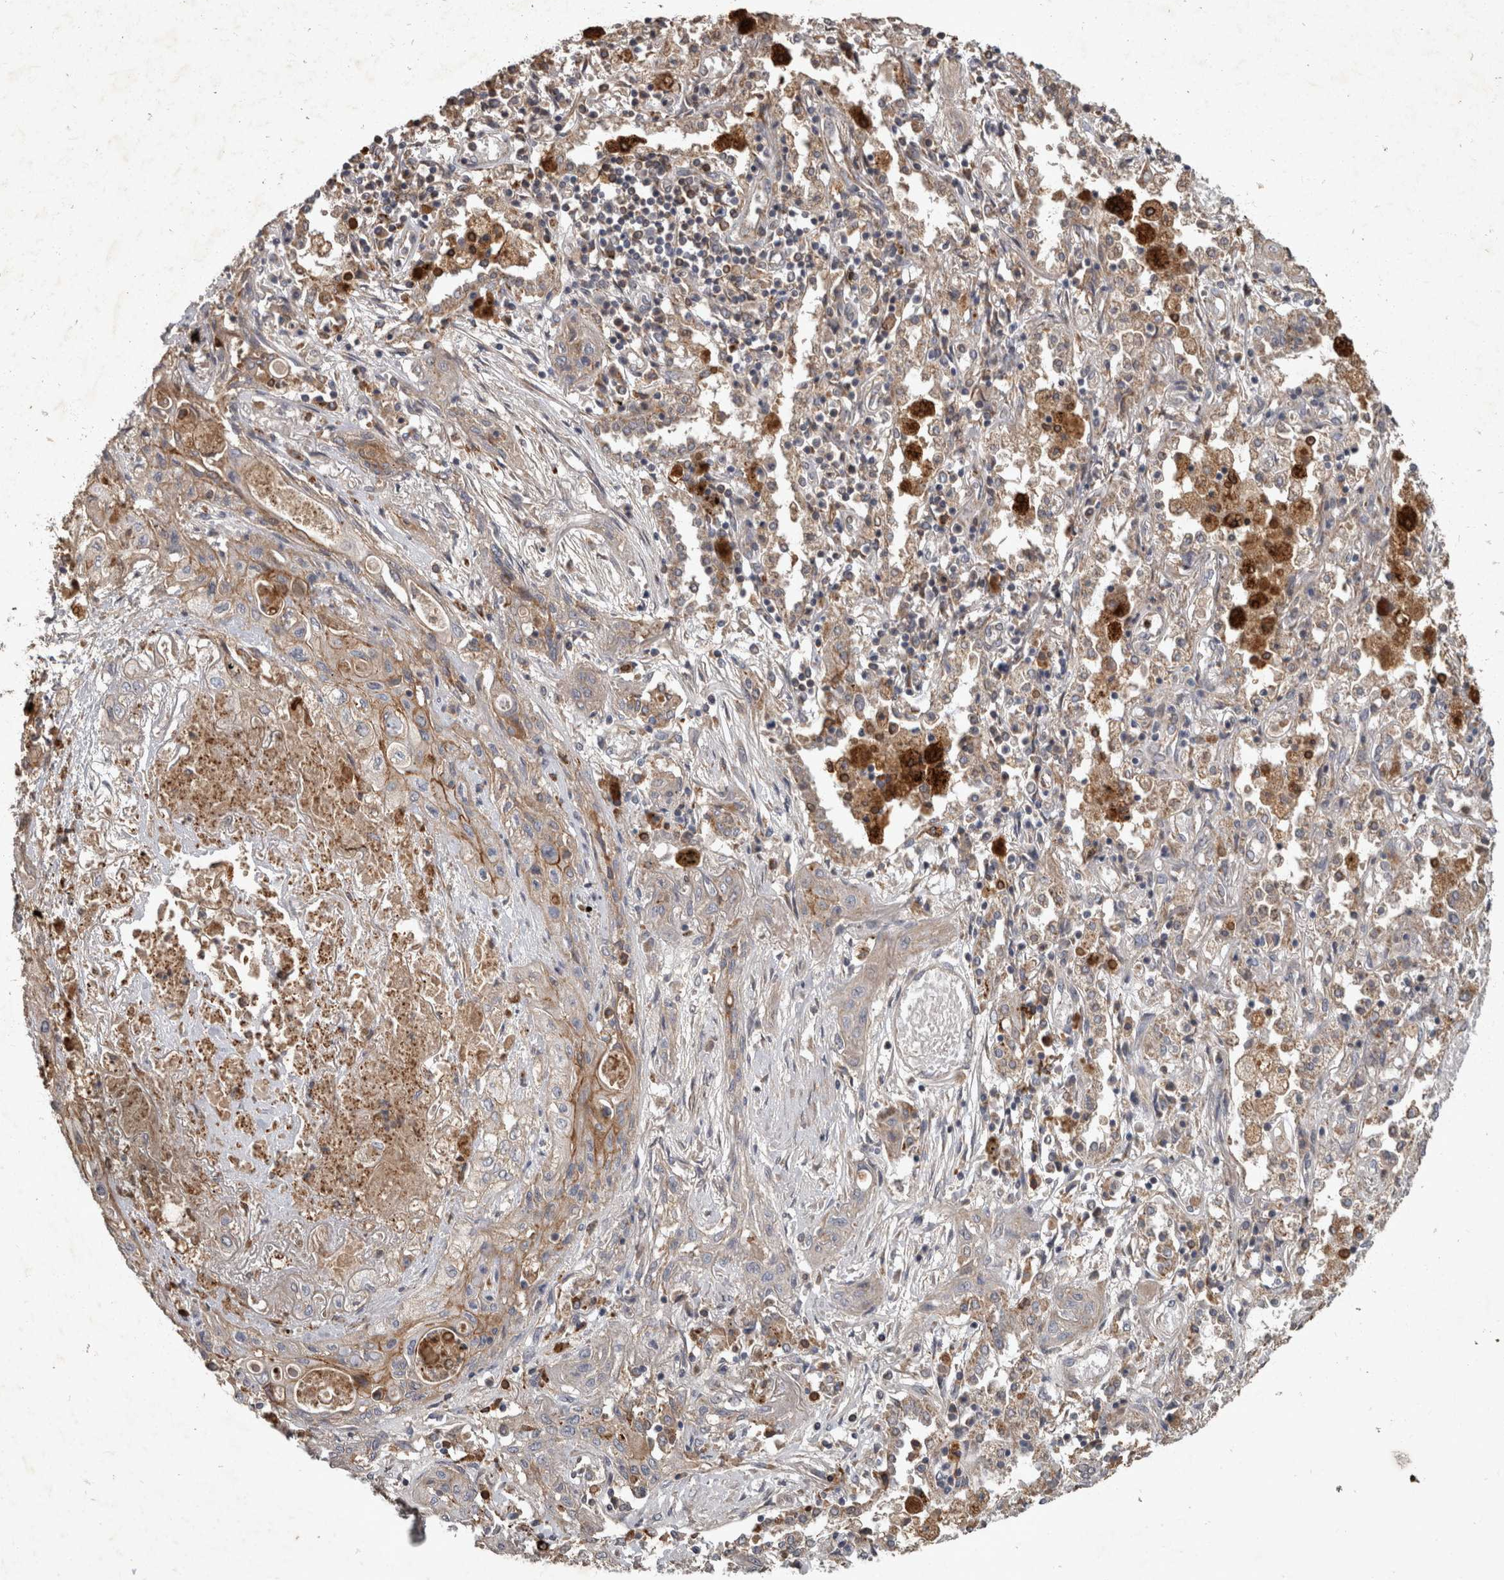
{"staining": {"intensity": "weak", "quantity": "25%-75%", "location": "cytoplasmic/membranous"}, "tissue": "lung cancer", "cell_type": "Tumor cells", "image_type": "cancer", "snomed": [{"axis": "morphology", "description": "Squamous cell carcinoma, NOS"}, {"axis": "topography", "description": "Lung"}], "caption": "Squamous cell carcinoma (lung) stained with a protein marker reveals weak staining in tumor cells.", "gene": "PPP1R3C", "patient": {"sex": "female", "age": 47}}